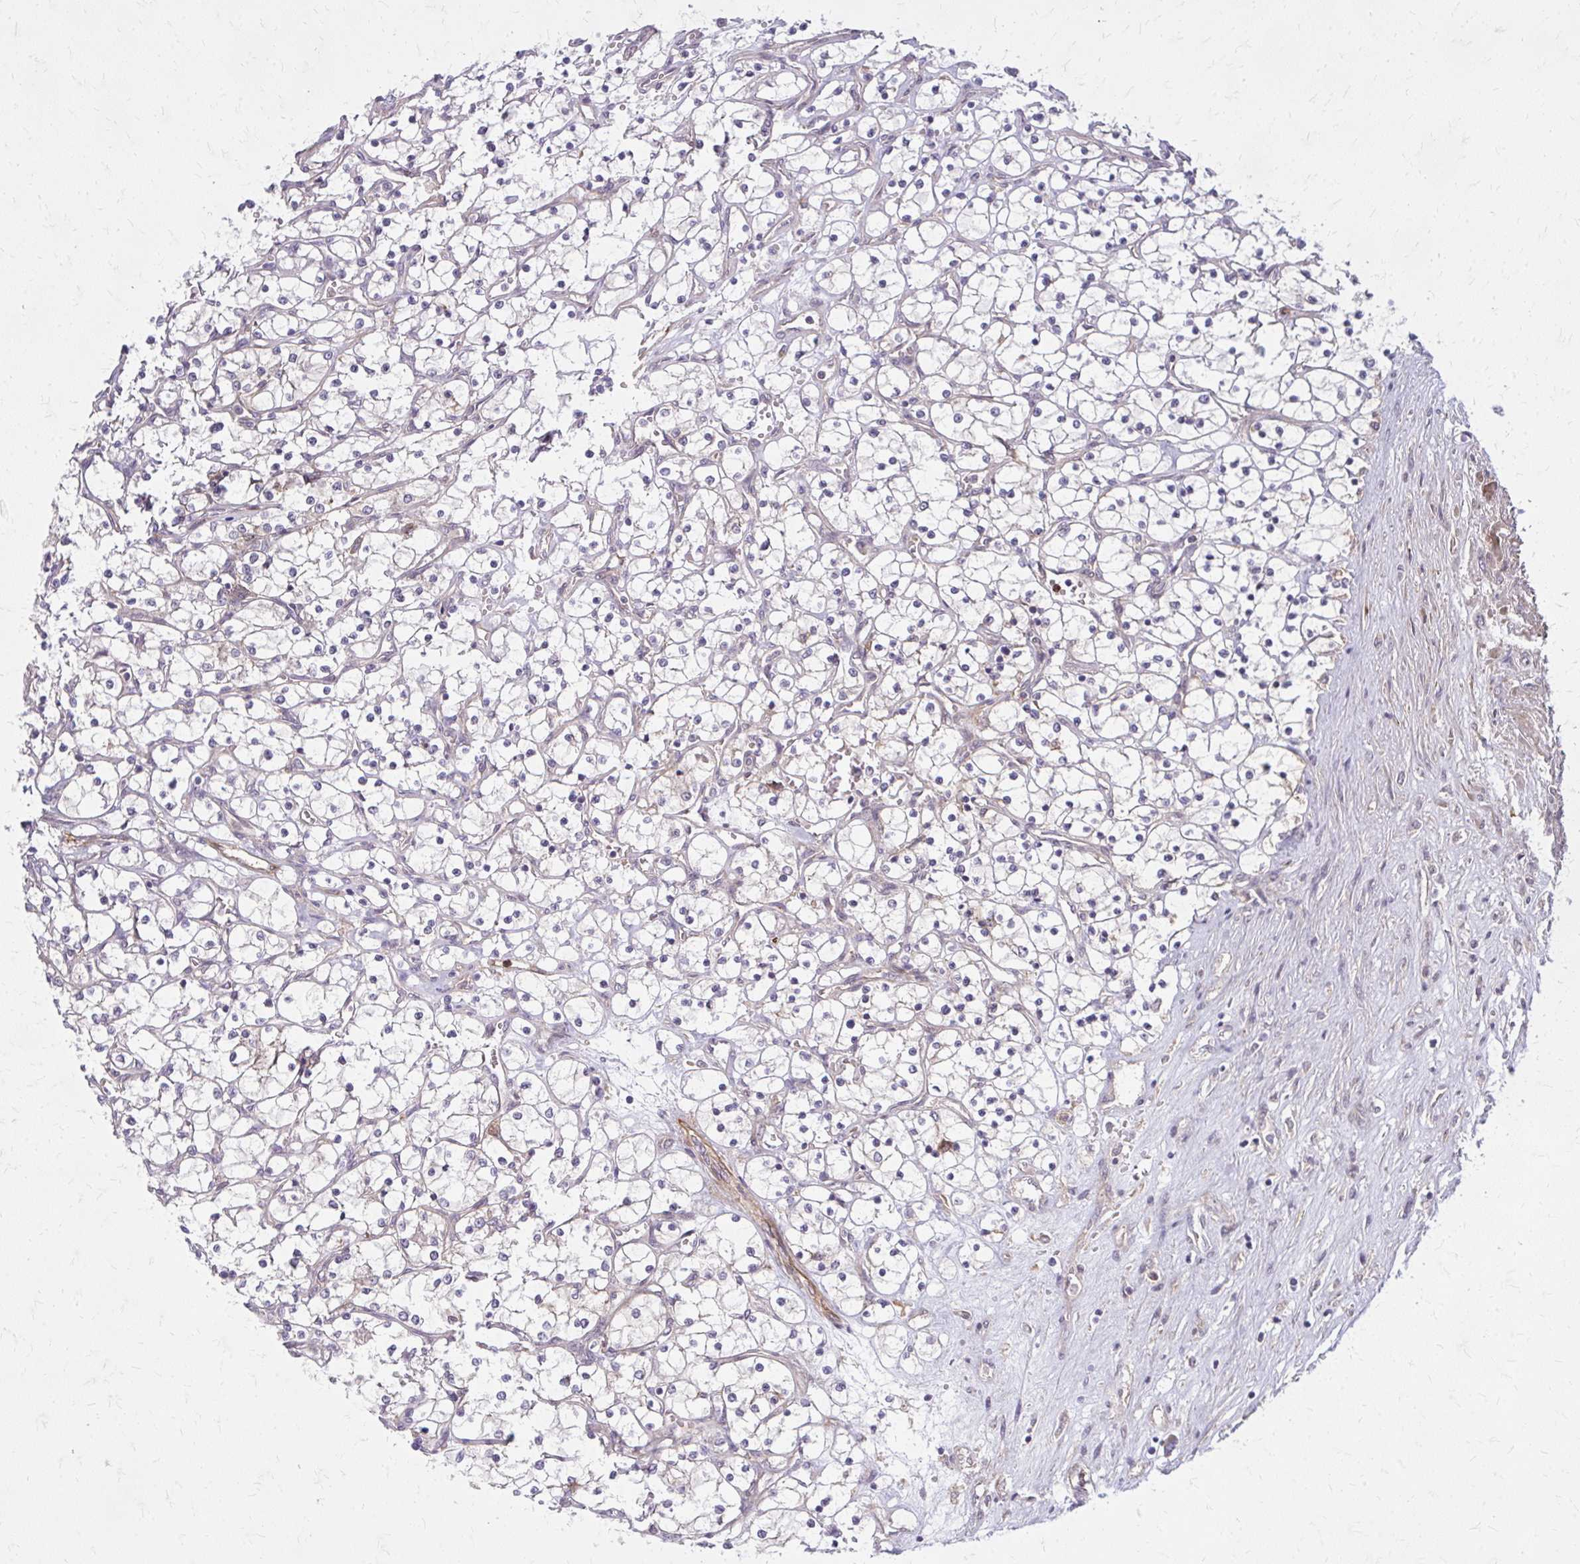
{"staining": {"intensity": "negative", "quantity": "none", "location": "none"}, "tissue": "renal cancer", "cell_type": "Tumor cells", "image_type": "cancer", "snomed": [{"axis": "morphology", "description": "Adenocarcinoma, NOS"}, {"axis": "topography", "description": "Kidney"}], "caption": "Adenocarcinoma (renal) stained for a protein using immunohistochemistry (IHC) demonstrates no expression tumor cells.", "gene": "OXNAD1", "patient": {"sex": "female", "age": 69}}